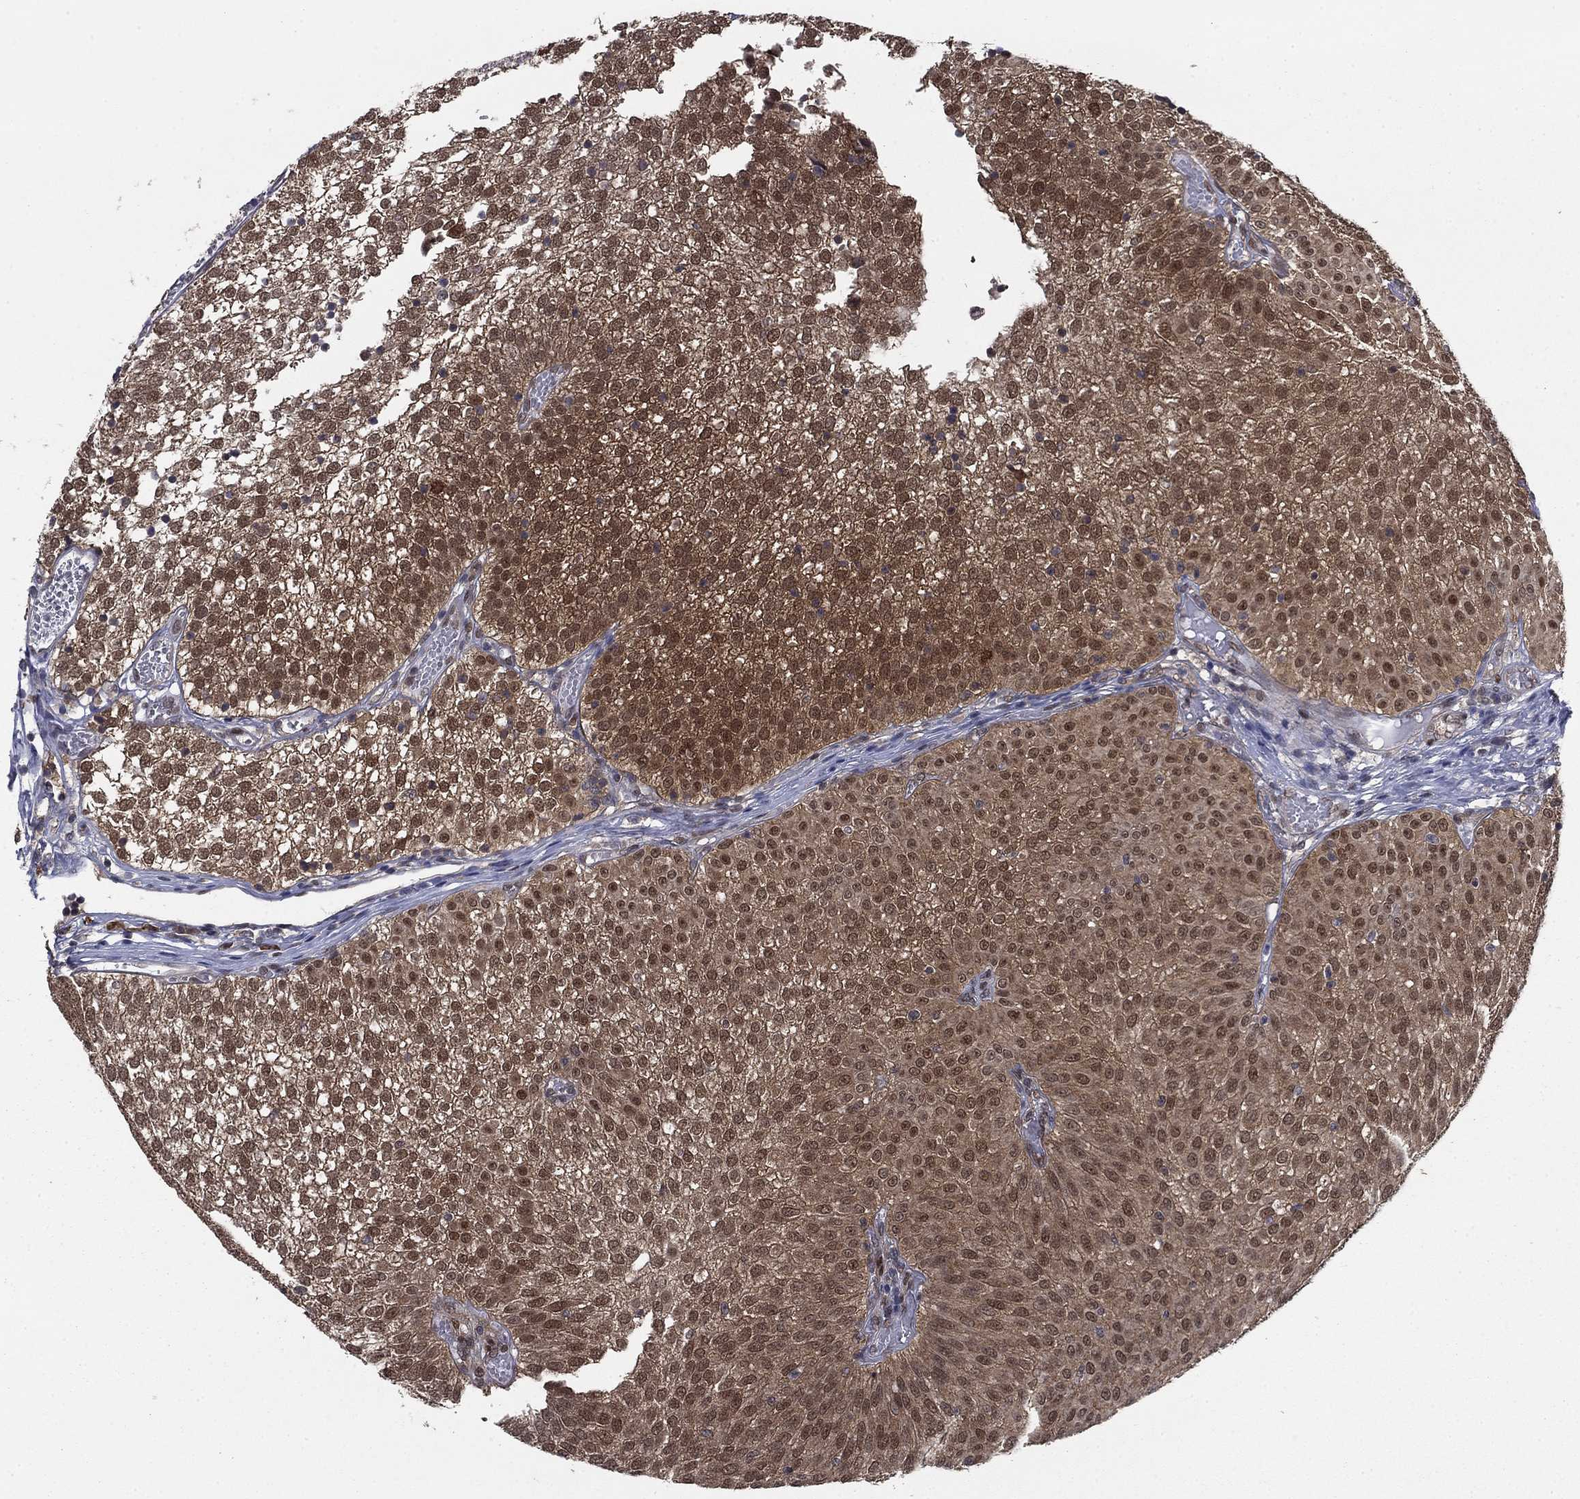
{"staining": {"intensity": "strong", "quantity": "25%-75%", "location": "cytoplasmic/membranous,nuclear"}, "tissue": "urothelial cancer", "cell_type": "Tumor cells", "image_type": "cancer", "snomed": [{"axis": "morphology", "description": "Urothelial carcinoma, Low grade"}, {"axis": "topography", "description": "Urinary bladder"}], "caption": "Human urothelial carcinoma (low-grade) stained with a protein marker reveals strong staining in tumor cells.", "gene": "FKBP4", "patient": {"sex": "male", "age": 52}}